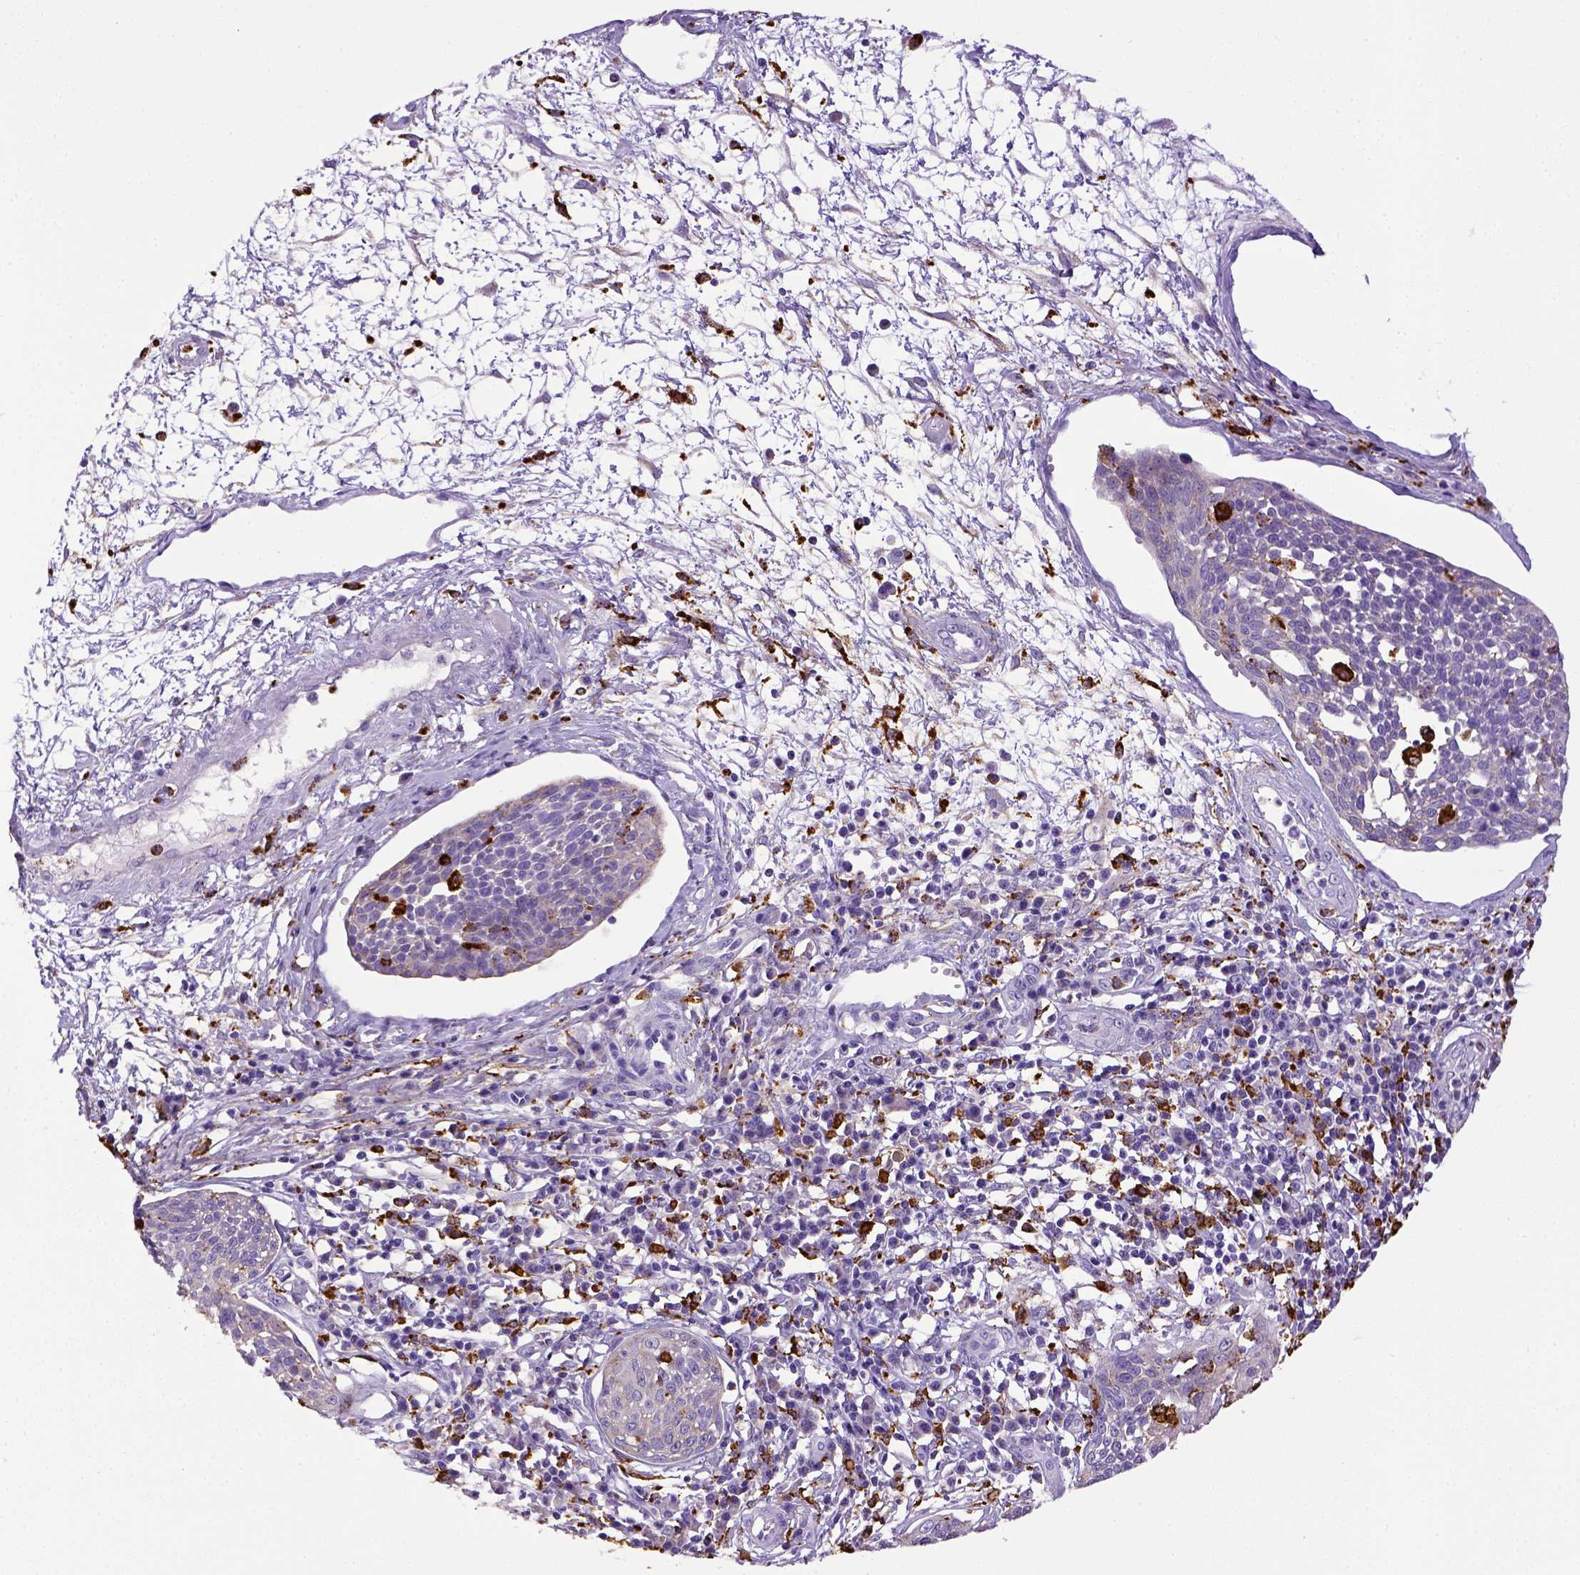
{"staining": {"intensity": "negative", "quantity": "none", "location": "none"}, "tissue": "cervical cancer", "cell_type": "Tumor cells", "image_type": "cancer", "snomed": [{"axis": "morphology", "description": "Squamous cell carcinoma, NOS"}, {"axis": "topography", "description": "Cervix"}], "caption": "The IHC photomicrograph has no significant positivity in tumor cells of cervical cancer (squamous cell carcinoma) tissue.", "gene": "CD68", "patient": {"sex": "female", "age": 34}}